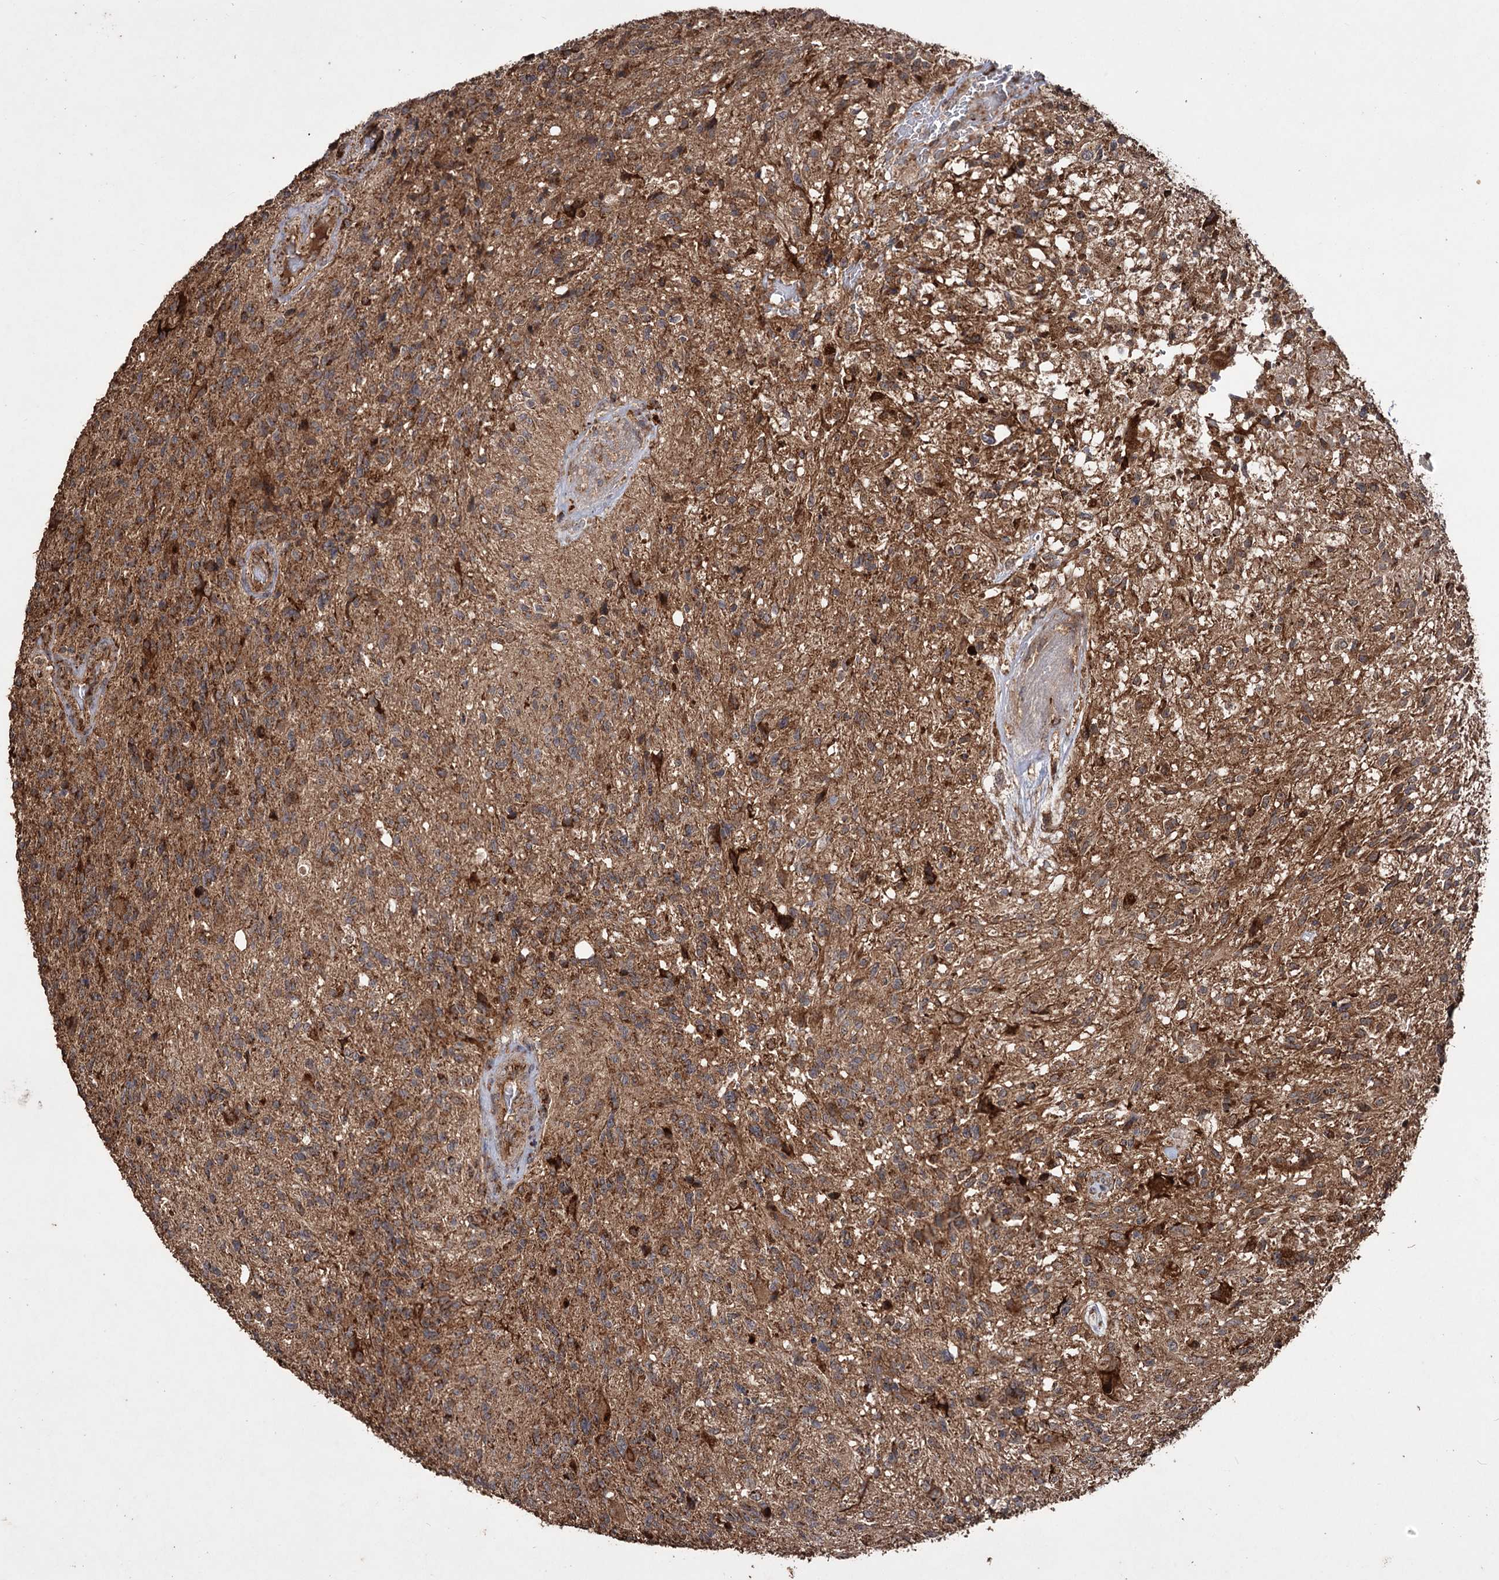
{"staining": {"intensity": "moderate", "quantity": ">75%", "location": "cytoplasmic/membranous"}, "tissue": "glioma", "cell_type": "Tumor cells", "image_type": "cancer", "snomed": [{"axis": "morphology", "description": "Glioma, malignant, High grade"}, {"axis": "topography", "description": "Brain"}], "caption": "High-grade glioma (malignant) was stained to show a protein in brown. There is medium levels of moderate cytoplasmic/membranous expression in approximately >75% of tumor cells. Nuclei are stained in blue.", "gene": "IPO4", "patient": {"sex": "male", "age": 56}}